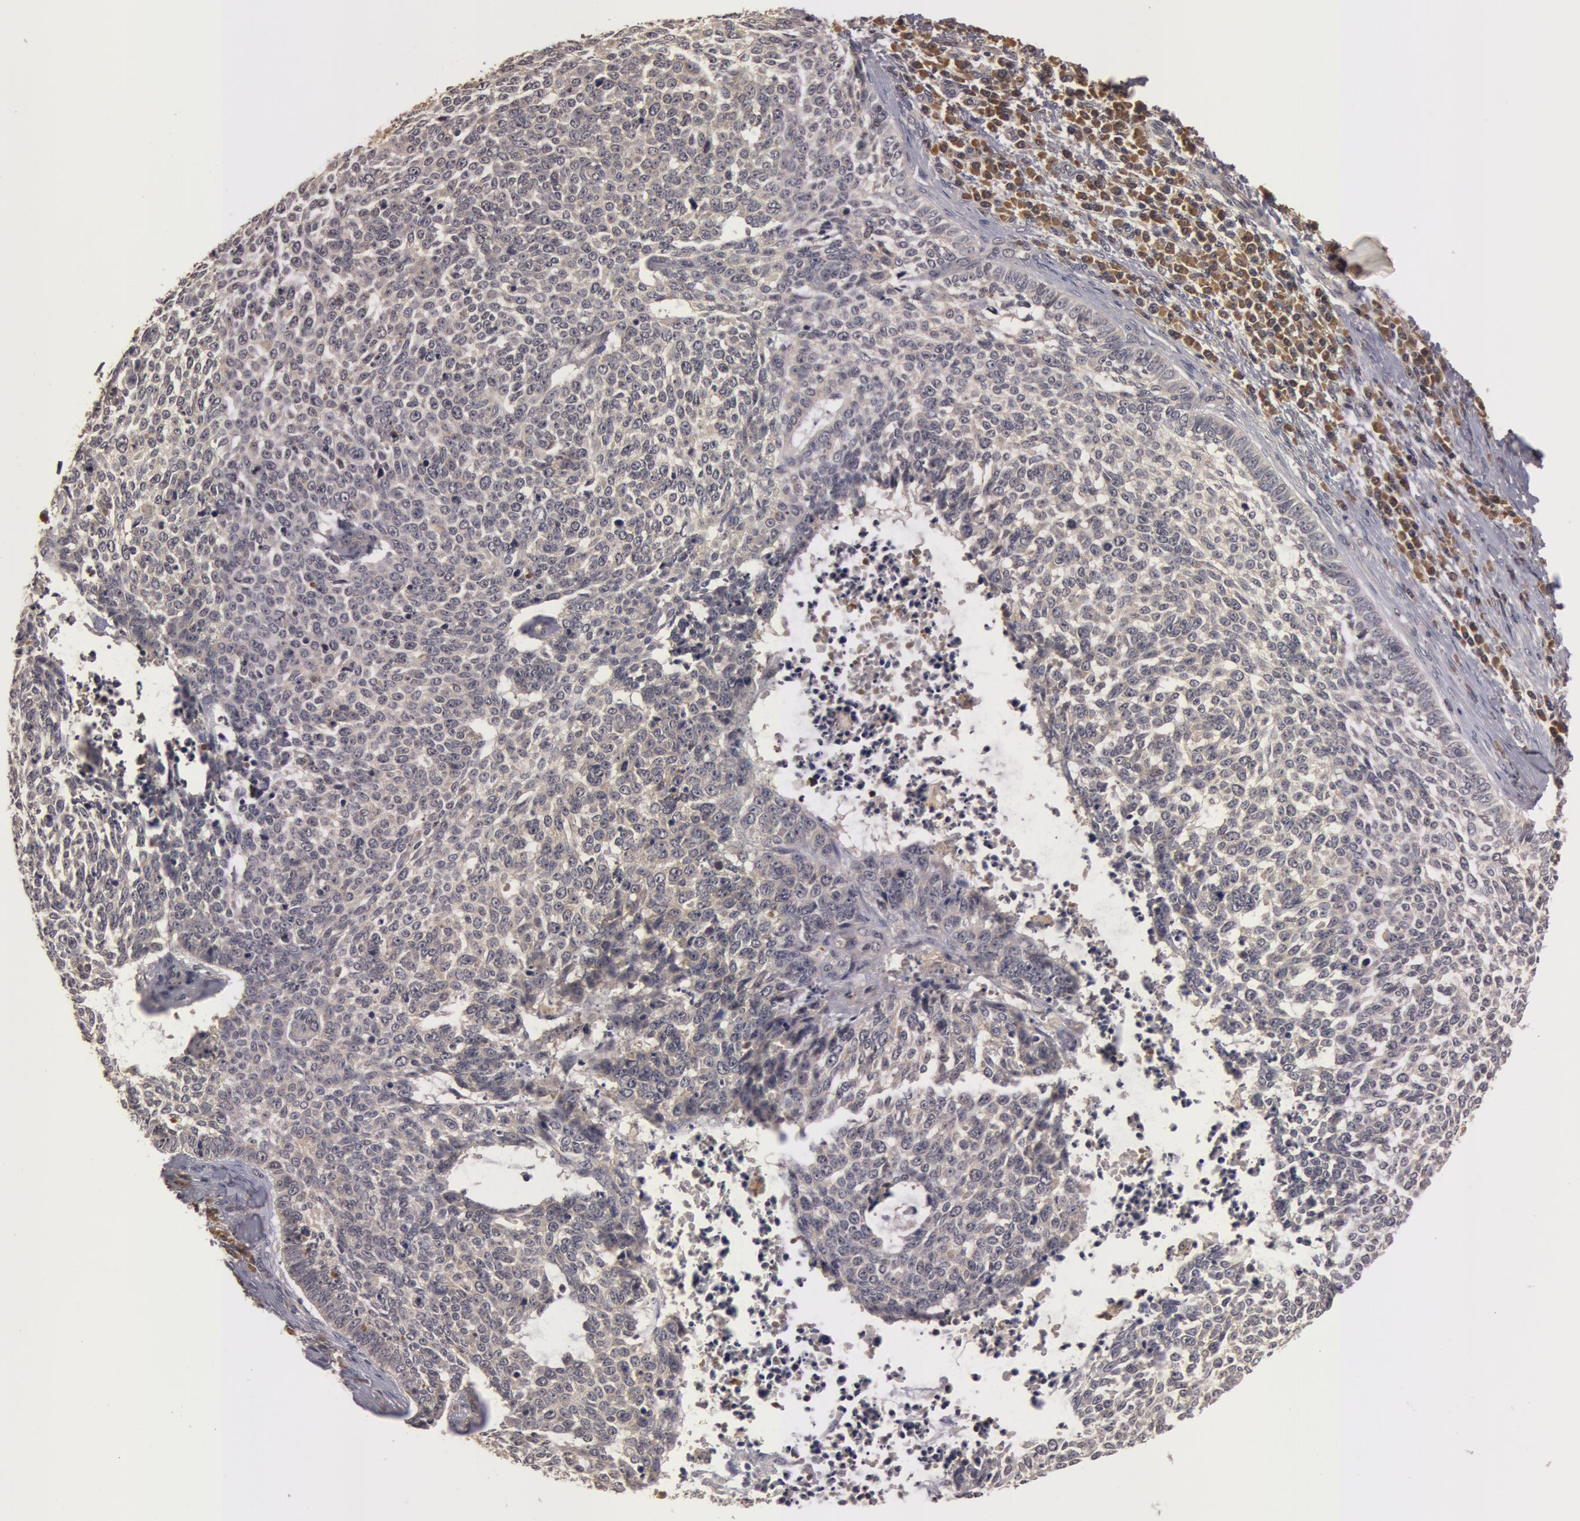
{"staining": {"intensity": "weak", "quantity": ">75%", "location": "cytoplasmic/membranous"}, "tissue": "skin cancer", "cell_type": "Tumor cells", "image_type": "cancer", "snomed": [{"axis": "morphology", "description": "Basal cell carcinoma"}, {"axis": "topography", "description": "Skin"}], "caption": "High-magnification brightfield microscopy of basal cell carcinoma (skin) stained with DAB (brown) and counterstained with hematoxylin (blue). tumor cells exhibit weak cytoplasmic/membranous positivity is appreciated in approximately>75% of cells.", "gene": "BCHE", "patient": {"sex": "female", "age": 89}}